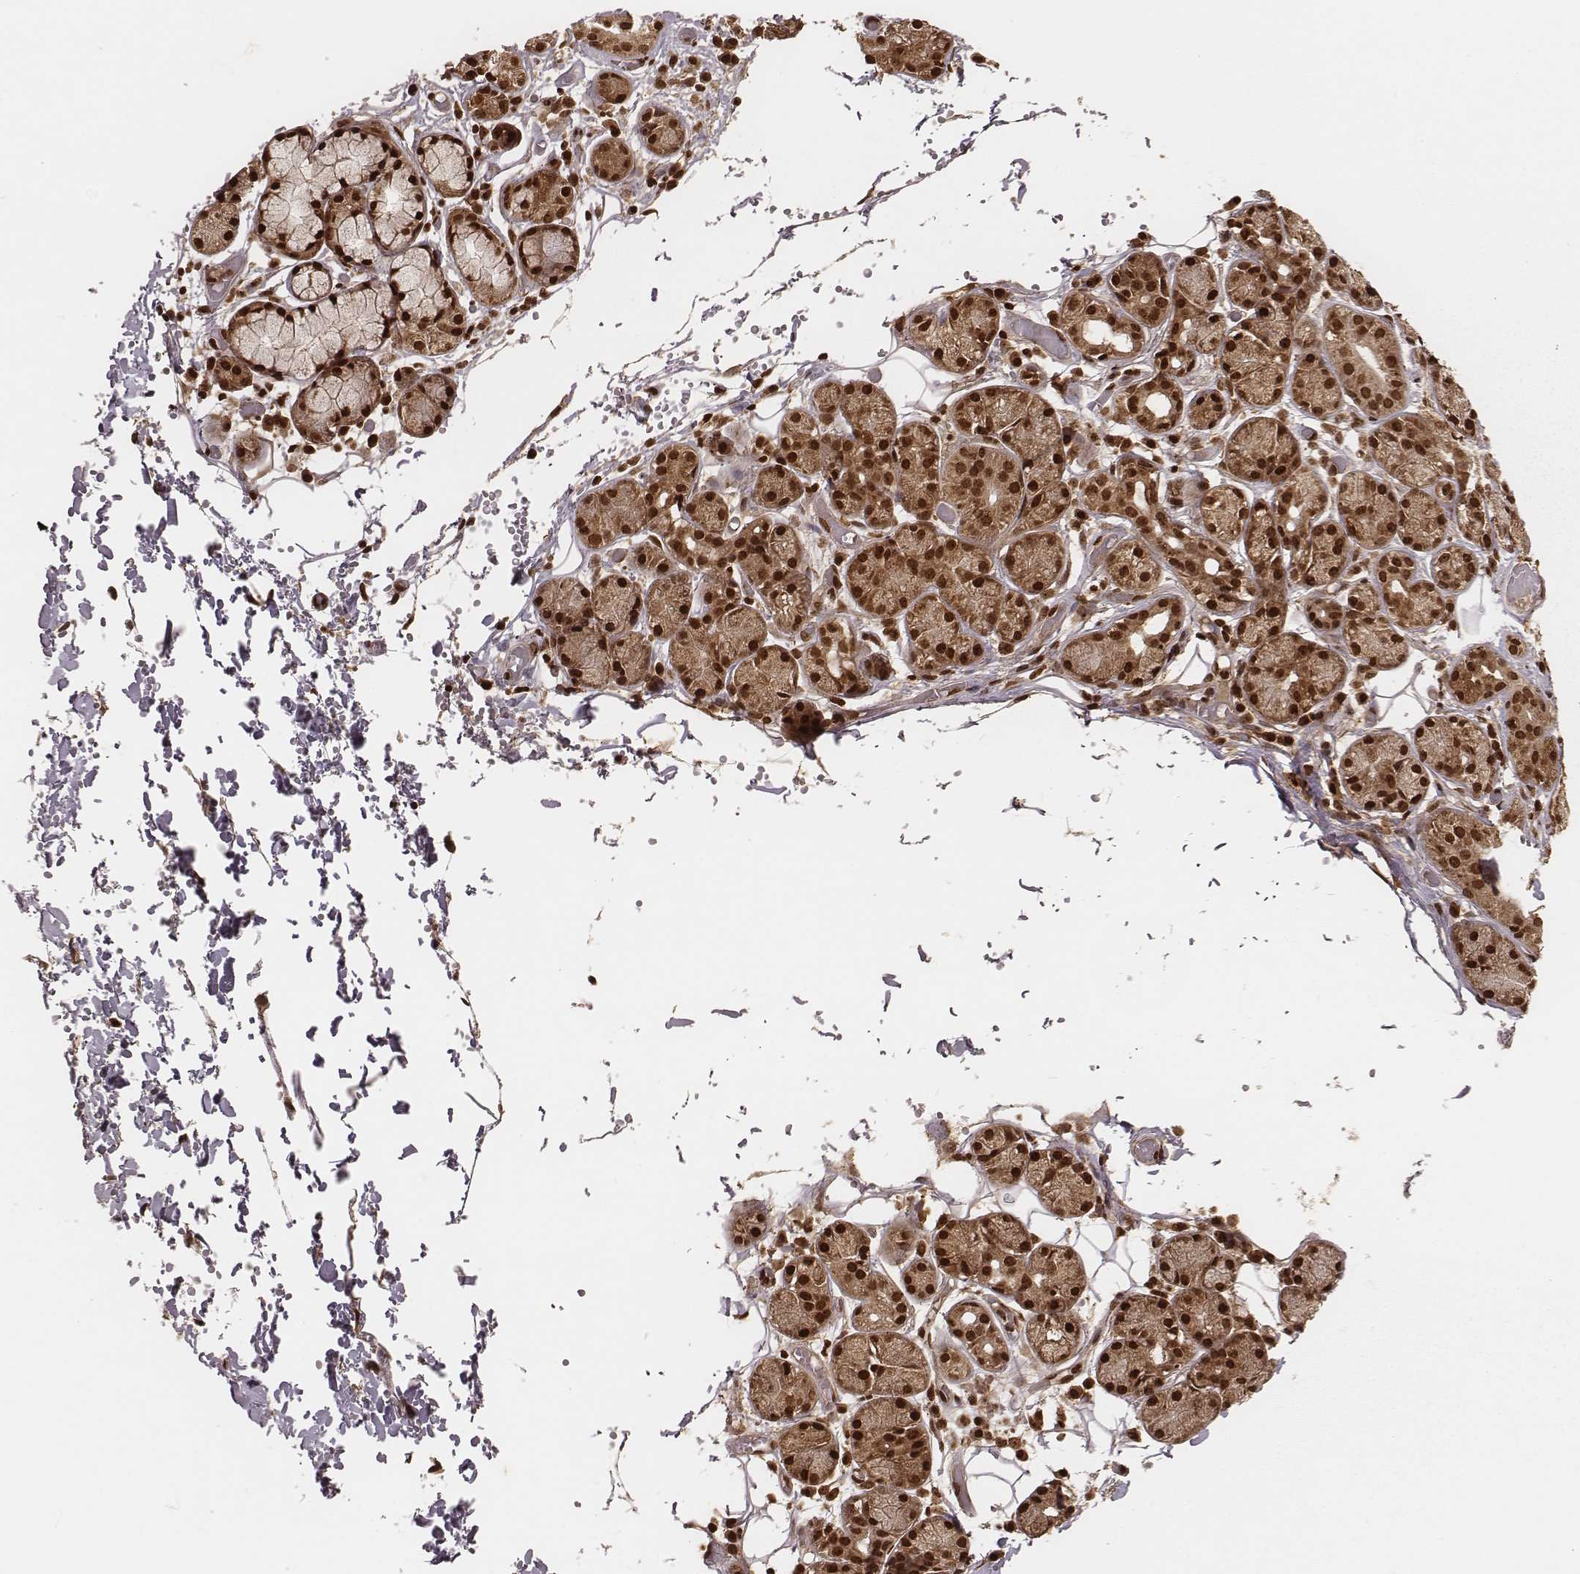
{"staining": {"intensity": "strong", "quantity": ">75%", "location": "cytoplasmic/membranous,nuclear"}, "tissue": "salivary gland", "cell_type": "Glandular cells", "image_type": "normal", "snomed": [{"axis": "morphology", "description": "Normal tissue, NOS"}, {"axis": "topography", "description": "Salivary gland"}, {"axis": "topography", "description": "Peripheral nerve tissue"}], "caption": "The immunohistochemical stain shows strong cytoplasmic/membranous,nuclear positivity in glandular cells of benign salivary gland.", "gene": "NFX1", "patient": {"sex": "male", "age": 71}}